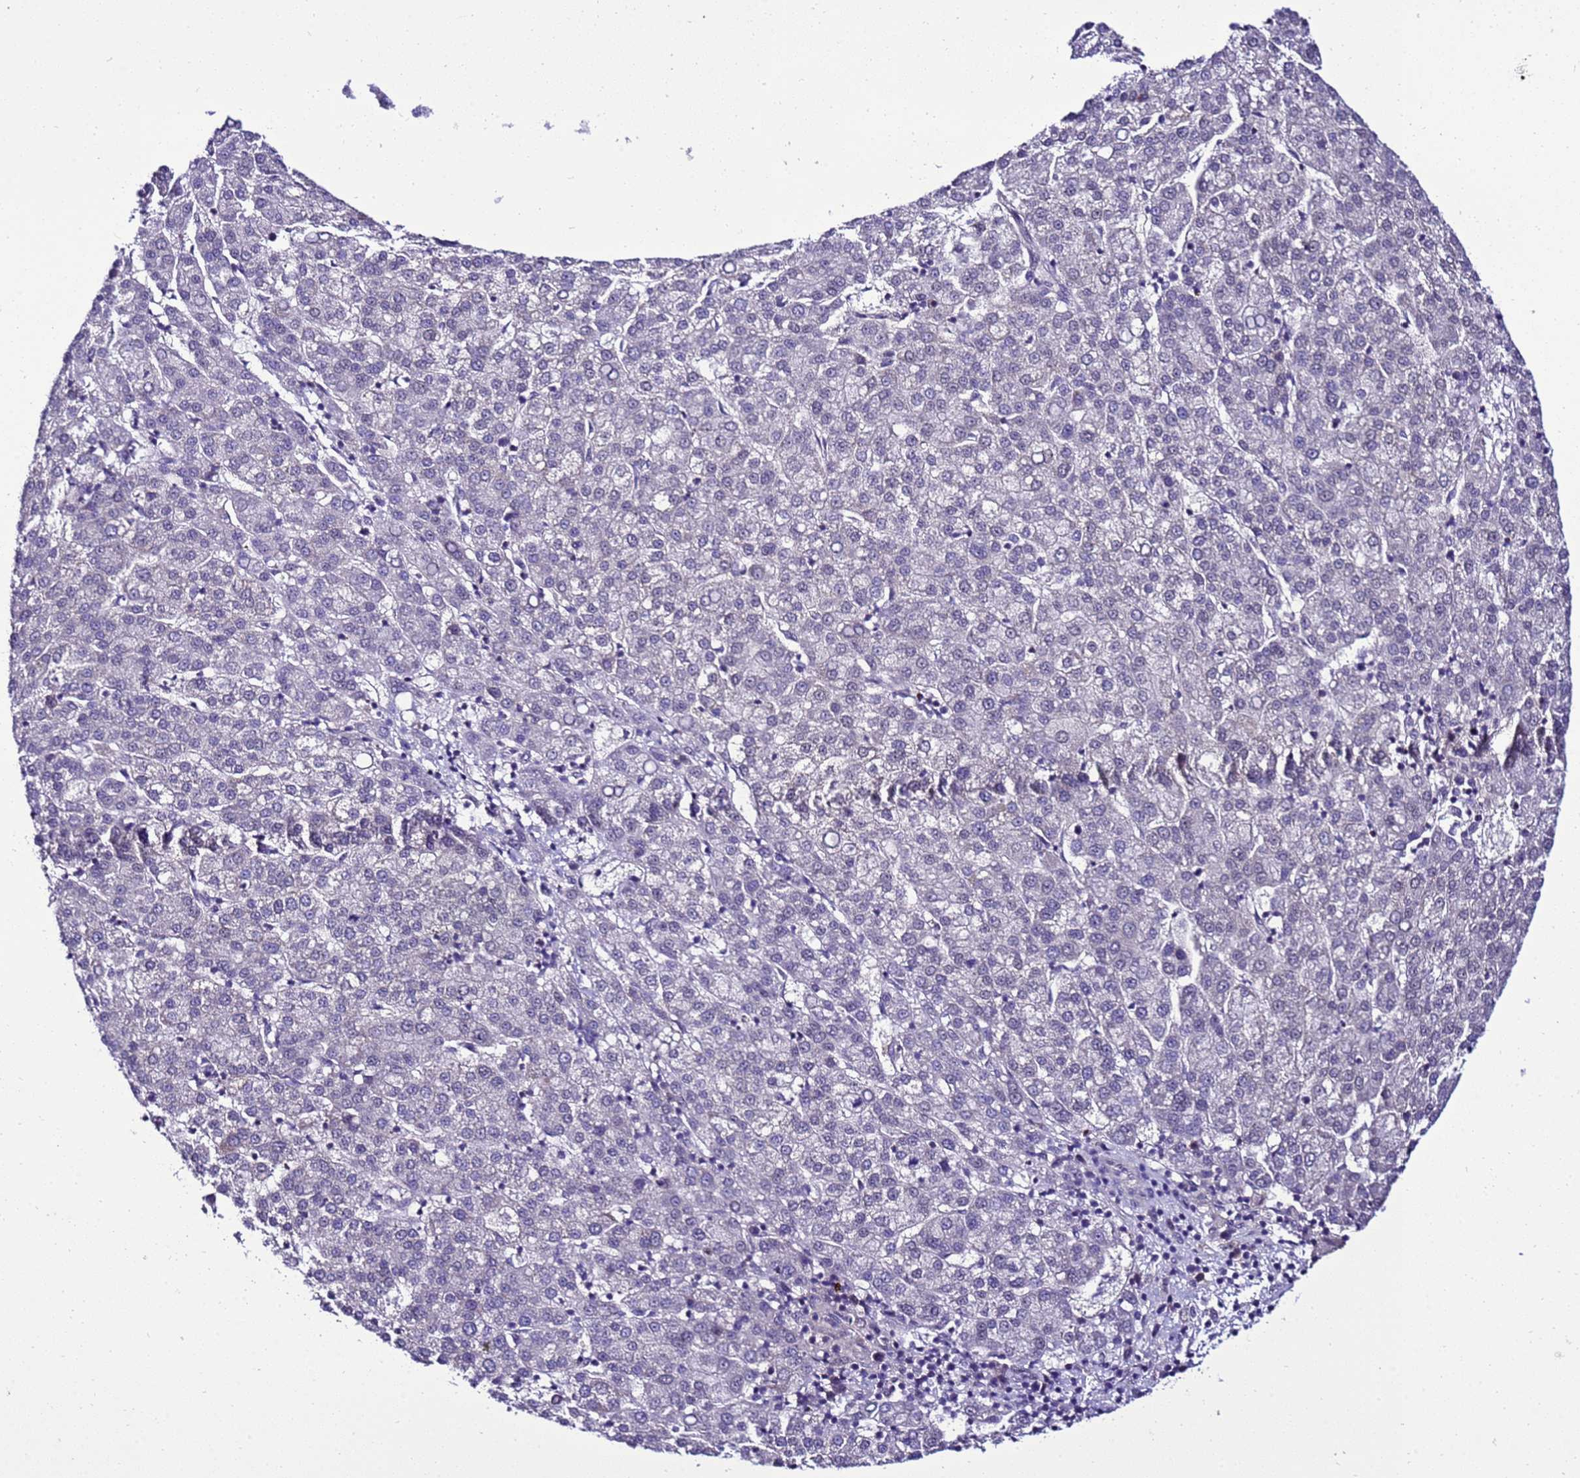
{"staining": {"intensity": "negative", "quantity": "none", "location": "none"}, "tissue": "liver cancer", "cell_type": "Tumor cells", "image_type": "cancer", "snomed": [{"axis": "morphology", "description": "Carcinoma, Hepatocellular, NOS"}, {"axis": "topography", "description": "Liver"}], "caption": "Tumor cells are negative for brown protein staining in liver hepatocellular carcinoma.", "gene": "C19orf47", "patient": {"sex": "female", "age": 58}}